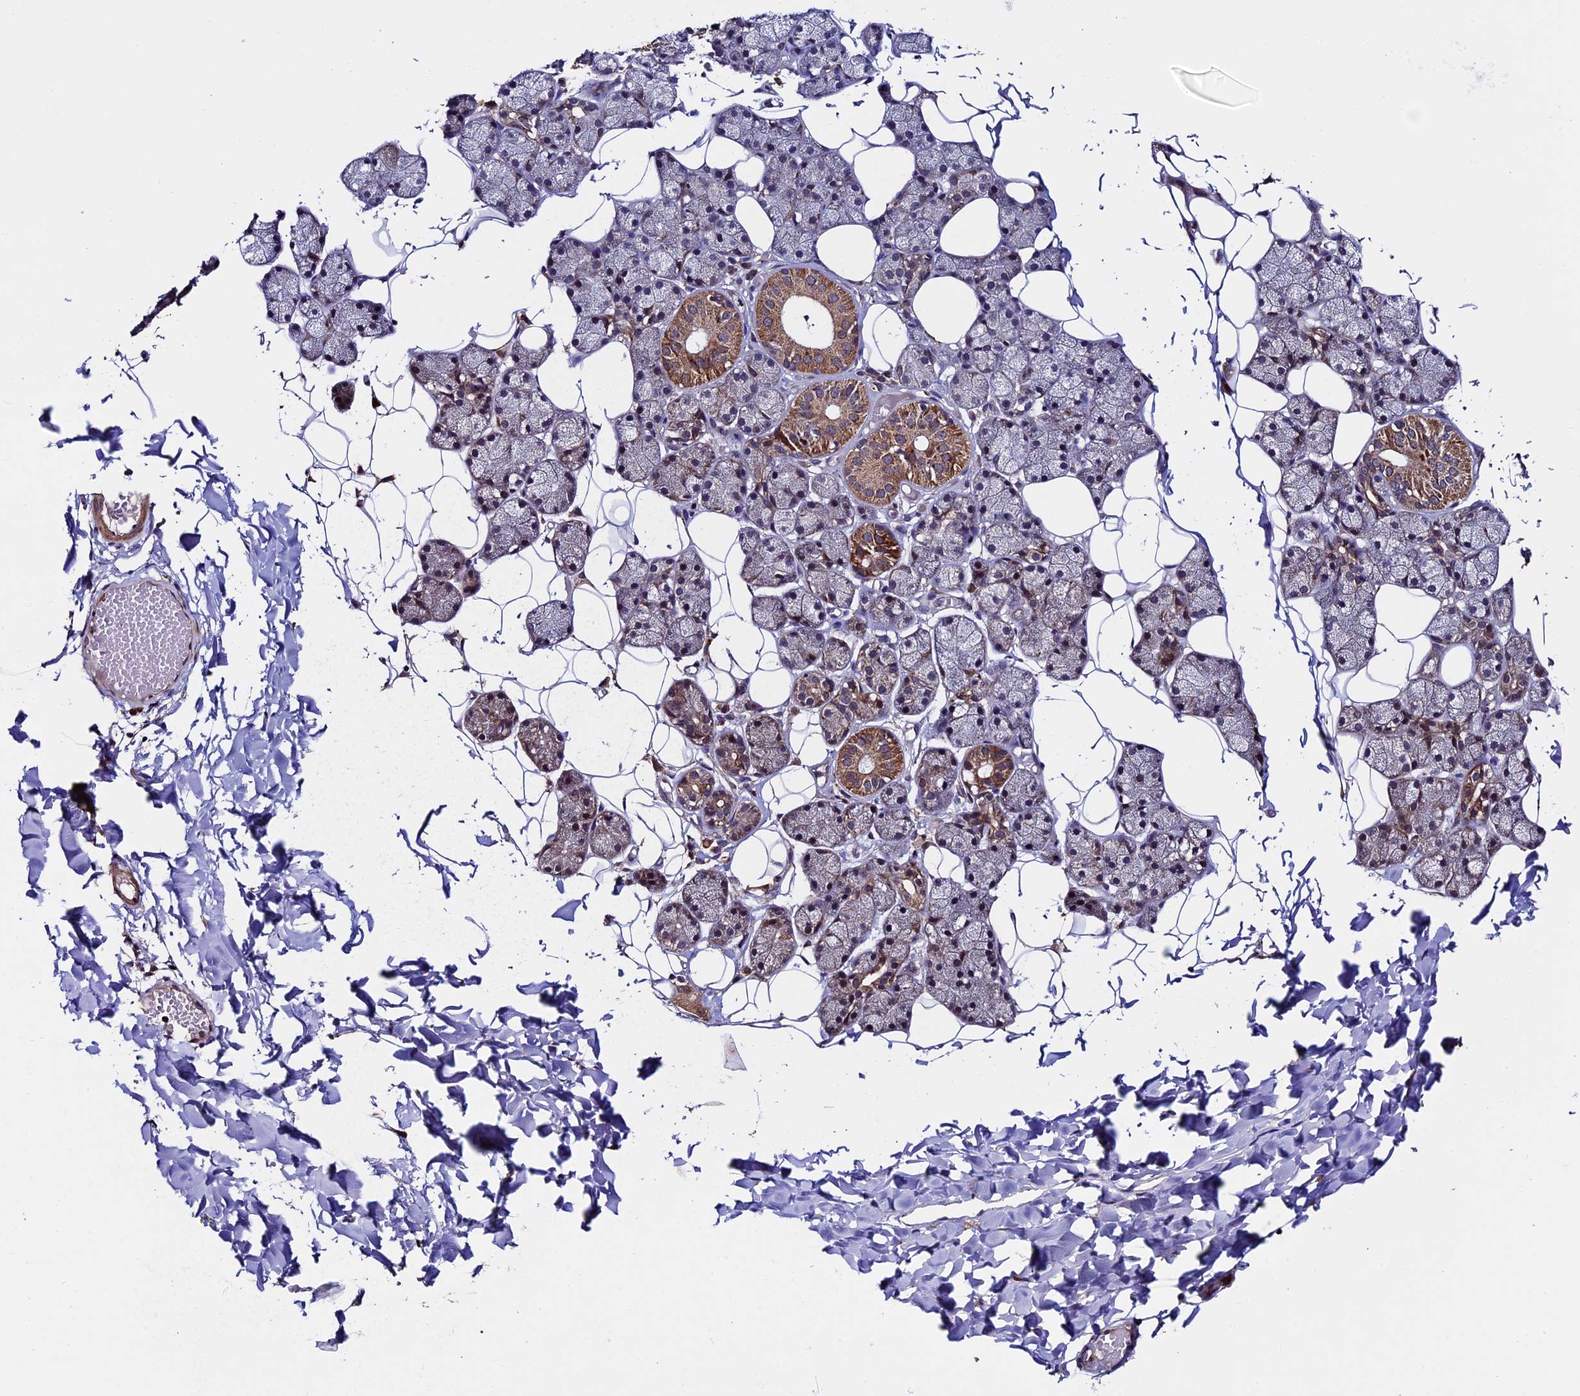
{"staining": {"intensity": "moderate", "quantity": "25%-75%", "location": "cytoplasmic/membranous"}, "tissue": "salivary gland", "cell_type": "Glandular cells", "image_type": "normal", "snomed": [{"axis": "morphology", "description": "Normal tissue, NOS"}, {"axis": "topography", "description": "Salivary gland"}], "caption": "IHC micrograph of normal human salivary gland stained for a protein (brown), which reveals medium levels of moderate cytoplasmic/membranous staining in about 25%-75% of glandular cells.", "gene": "RNF17", "patient": {"sex": "female", "age": 33}}